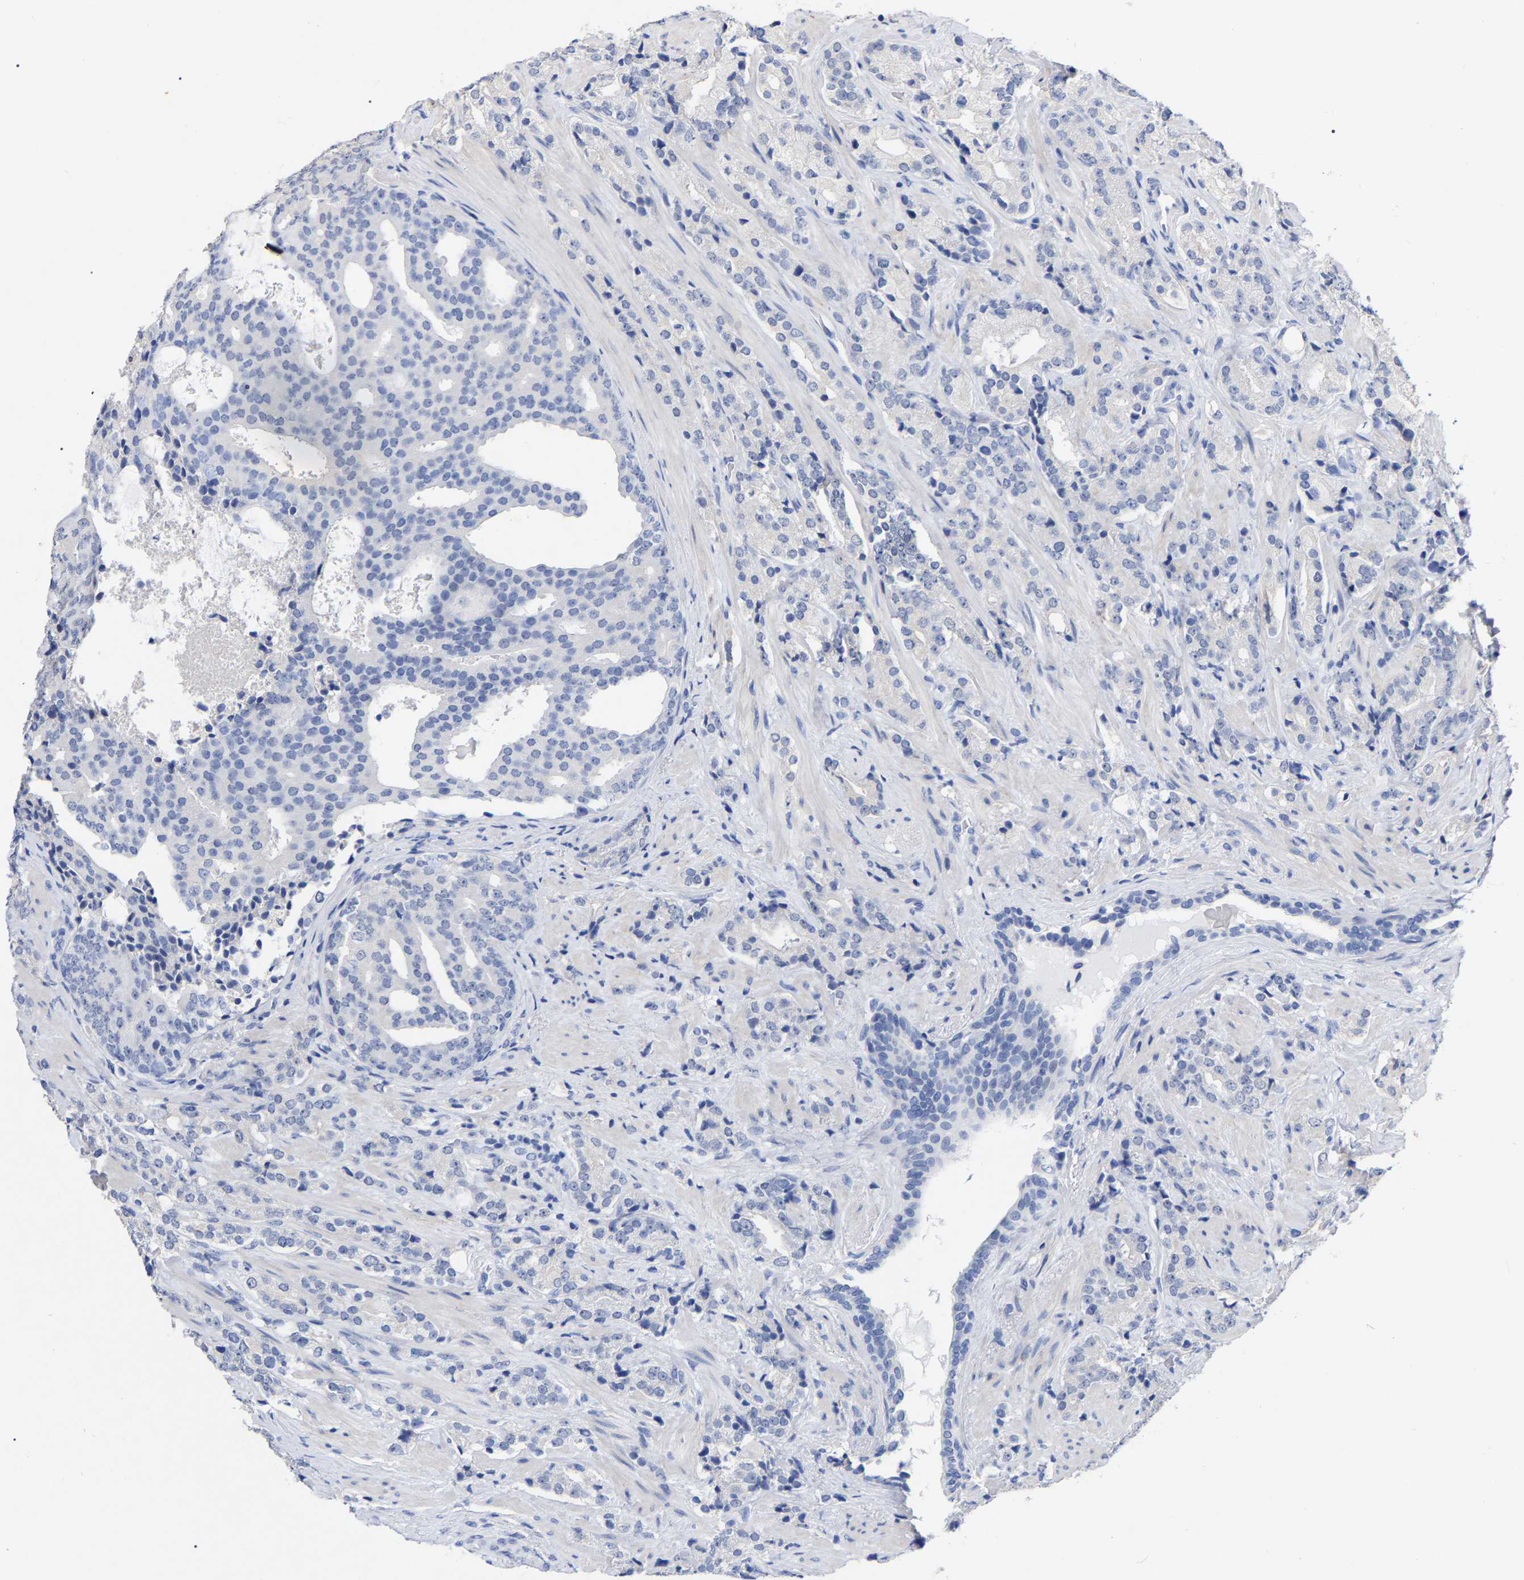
{"staining": {"intensity": "negative", "quantity": "none", "location": "none"}, "tissue": "prostate cancer", "cell_type": "Tumor cells", "image_type": "cancer", "snomed": [{"axis": "morphology", "description": "Adenocarcinoma, High grade"}, {"axis": "topography", "description": "Prostate"}], "caption": "Histopathology image shows no significant protein expression in tumor cells of prostate adenocarcinoma (high-grade).", "gene": "ANXA13", "patient": {"sex": "male", "age": 71}}